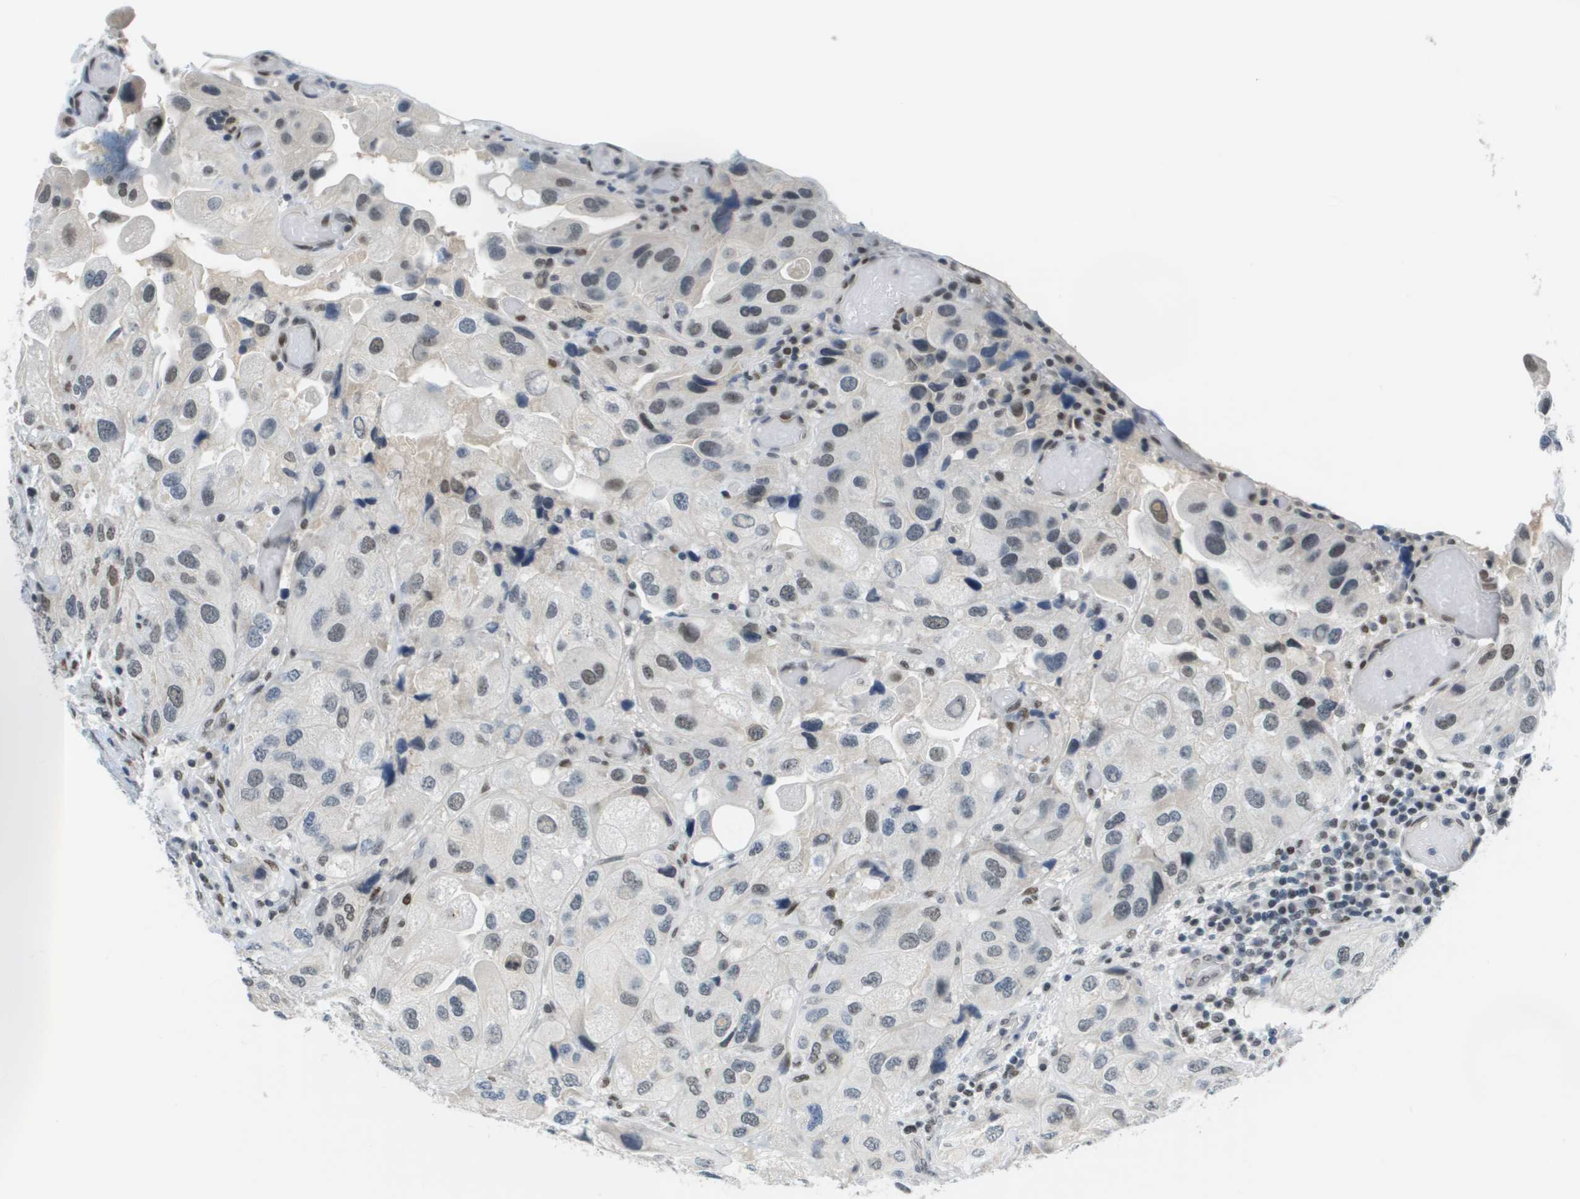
{"staining": {"intensity": "moderate", "quantity": "<25%", "location": "nuclear"}, "tissue": "urothelial cancer", "cell_type": "Tumor cells", "image_type": "cancer", "snomed": [{"axis": "morphology", "description": "Urothelial carcinoma, High grade"}, {"axis": "topography", "description": "Urinary bladder"}], "caption": "An image of urothelial cancer stained for a protein exhibits moderate nuclear brown staining in tumor cells. The protein is shown in brown color, while the nuclei are stained blue.", "gene": "CBX5", "patient": {"sex": "female", "age": 64}}